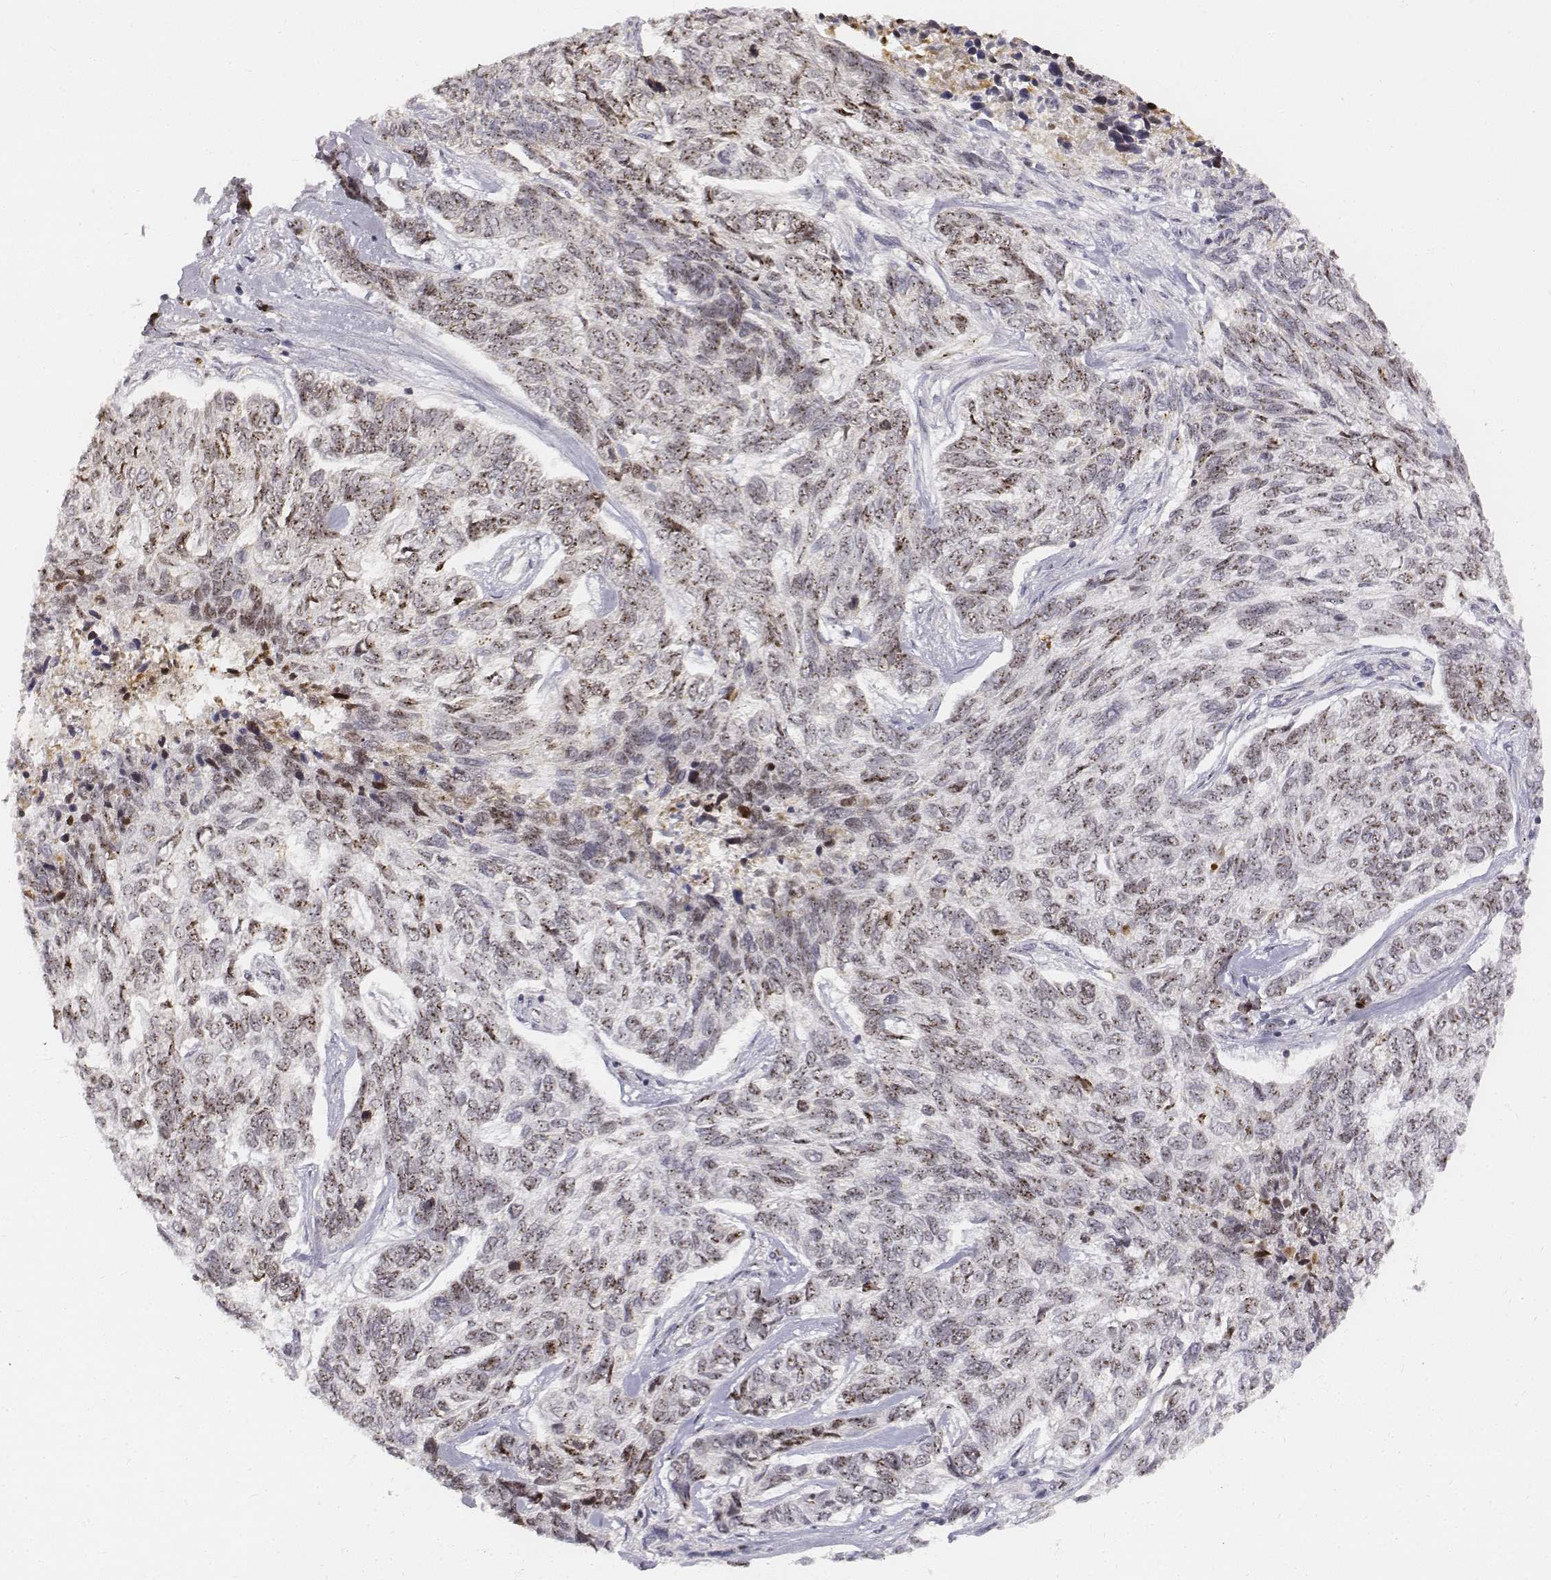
{"staining": {"intensity": "weak", "quantity": "25%-75%", "location": "nuclear"}, "tissue": "skin cancer", "cell_type": "Tumor cells", "image_type": "cancer", "snomed": [{"axis": "morphology", "description": "Basal cell carcinoma"}, {"axis": "topography", "description": "Skin"}], "caption": "Human skin cancer (basal cell carcinoma) stained with a protein marker demonstrates weak staining in tumor cells.", "gene": "PHF6", "patient": {"sex": "female", "age": 65}}